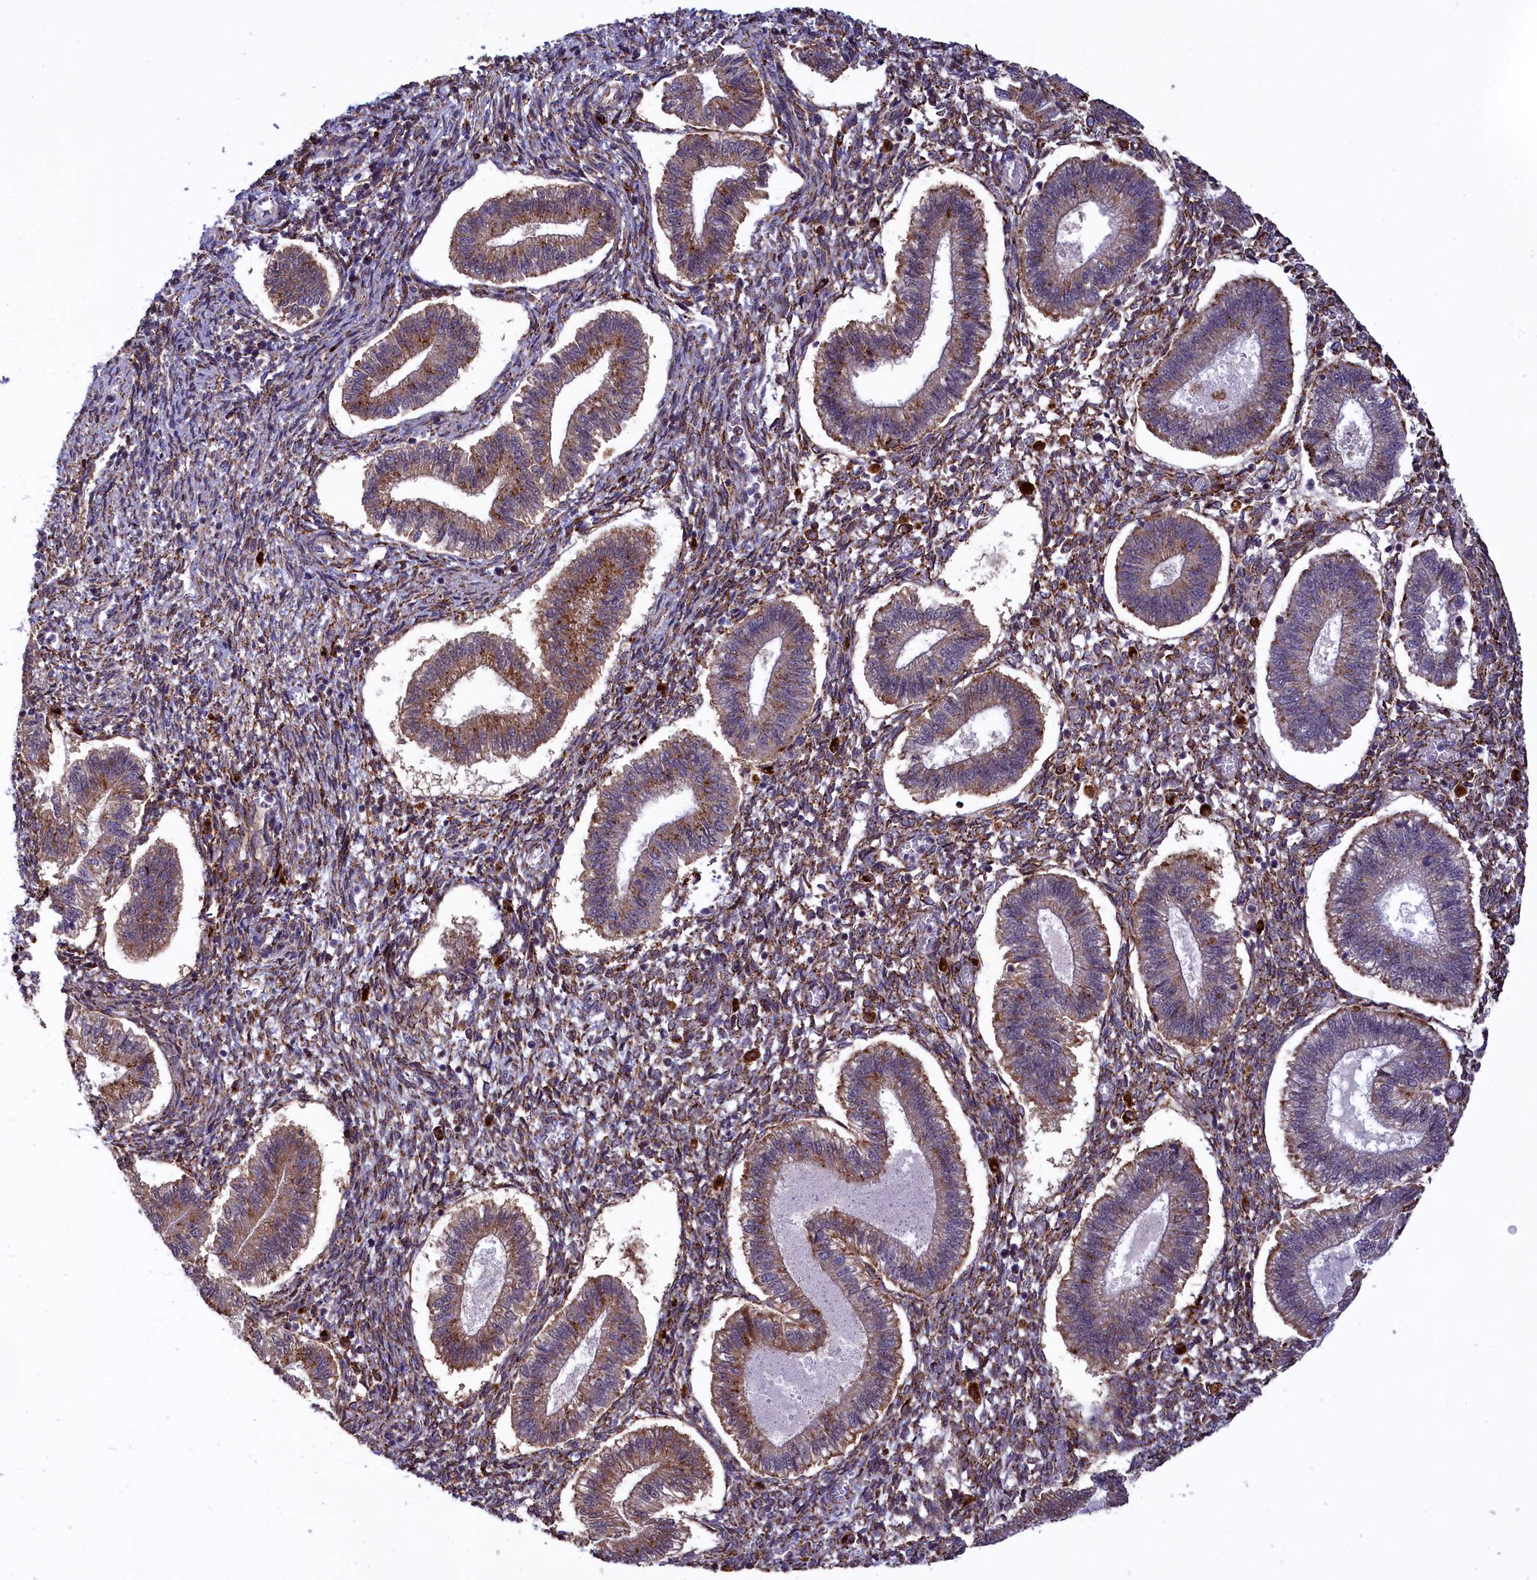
{"staining": {"intensity": "moderate", "quantity": "25%-75%", "location": "cytoplasmic/membranous"}, "tissue": "endometrium", "cell_type": "Cells in endometrial stroma", "image_type": "normal", "snomed": [{"axis": "morphology", "description": "Normal tissue, NOS"}, {"axis": "topography", "description": "Endometrium"}], "caption": "Protein staining of unremarkable endometrium displays moderate cytoplasmic/membranous staining in approximately 25%-75% of cells in endometrial stroma.", "gene": "MAN2B1", "patient": {"sex": "female", "age": 25}}